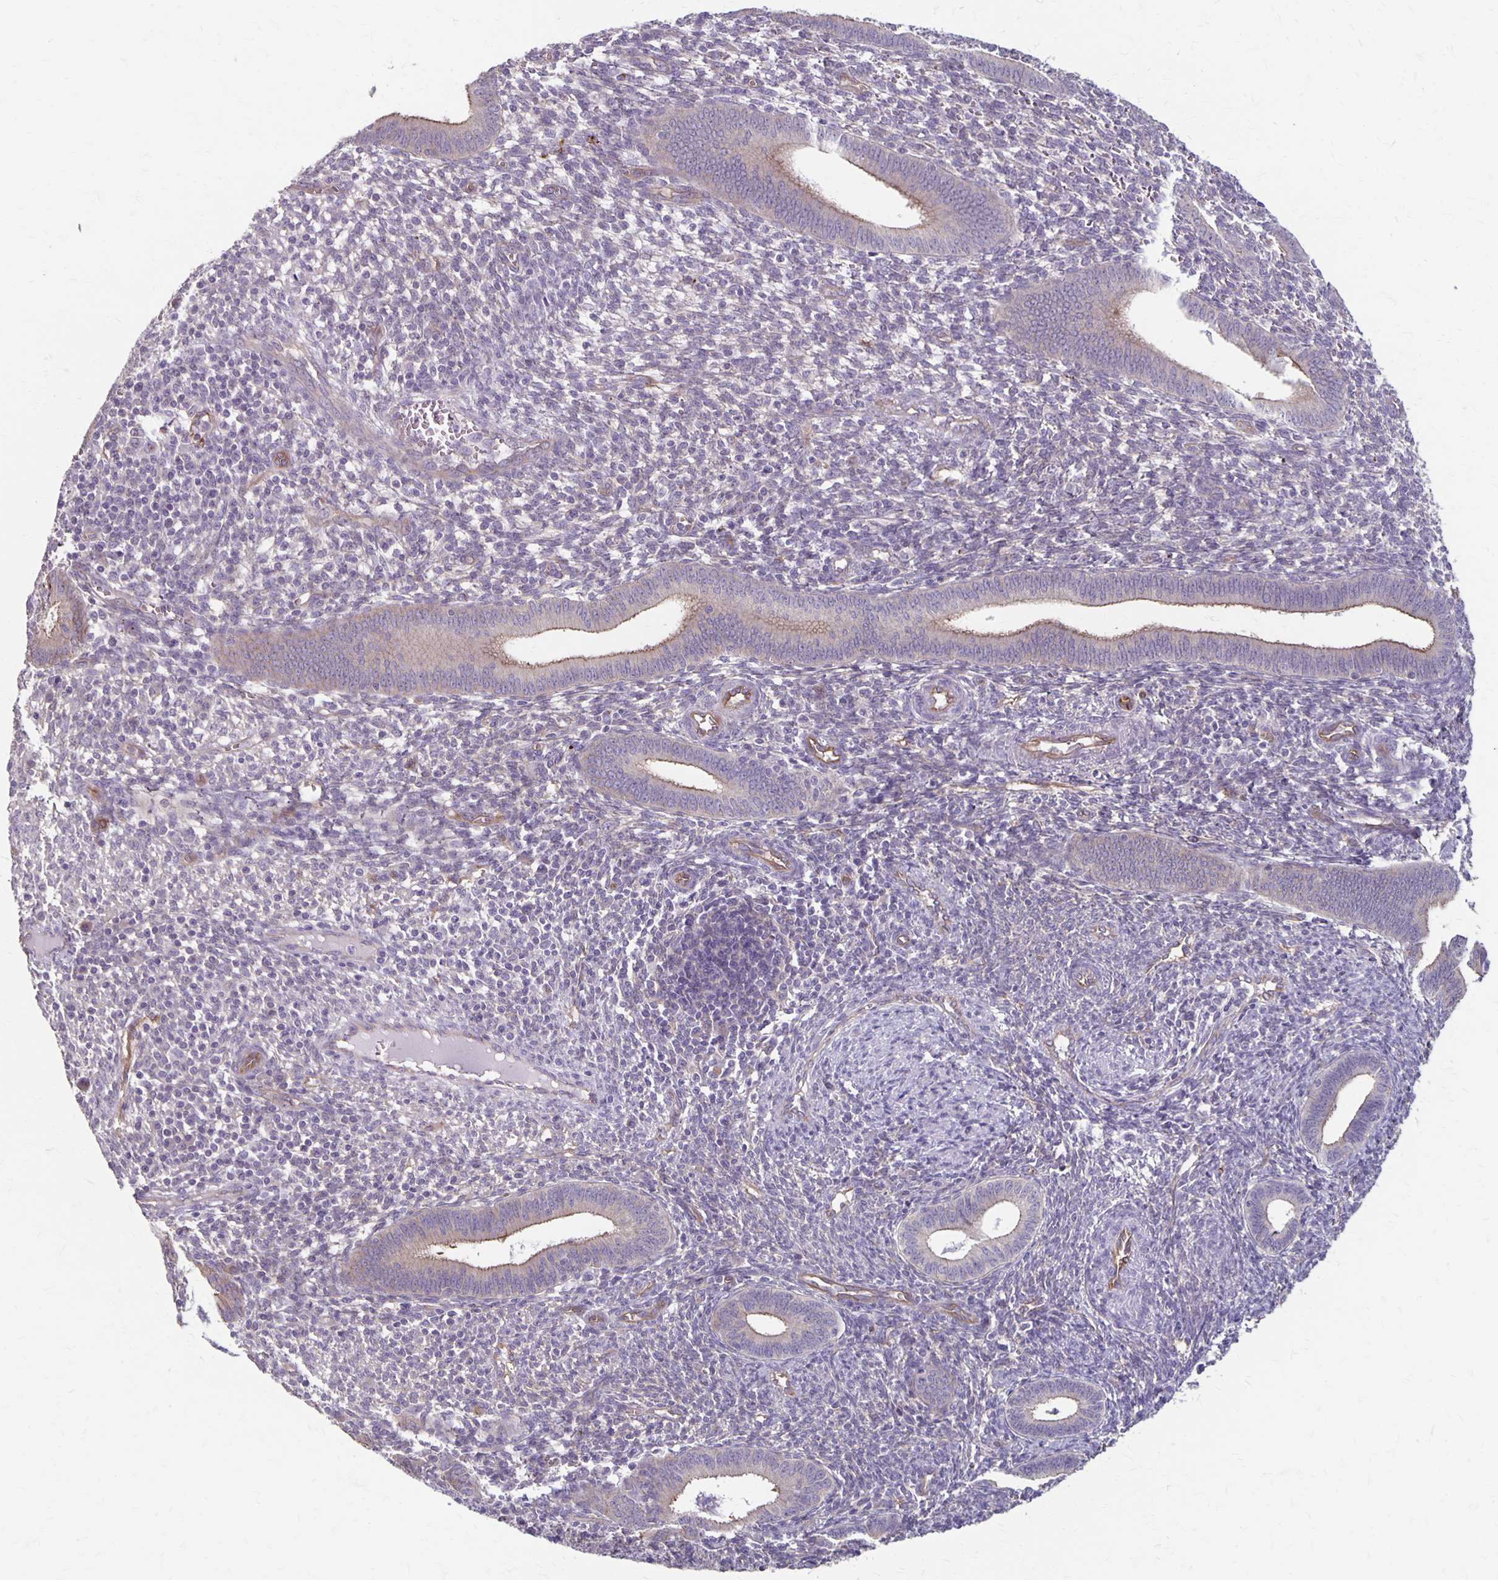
{"staining": {"intensity": "weak", "quantity": "<25%", "location": "cytoplasmic/membranous"}, "tissue": "endometrium", "cell_type": "Cells in endometrial stroma", "image_type": "normal", "snomed": [{"axis": "morphology", "description": "Normal tissue, NOS"}, {"axis": "topography", "description": "Endometrium"}], "caption": "This is an IHC image of normal human endometrium. There is no expression in cells in endometrial stroma.", "gene": "PPP1R3E", "patient": {"sex": "female", "age": 41}}